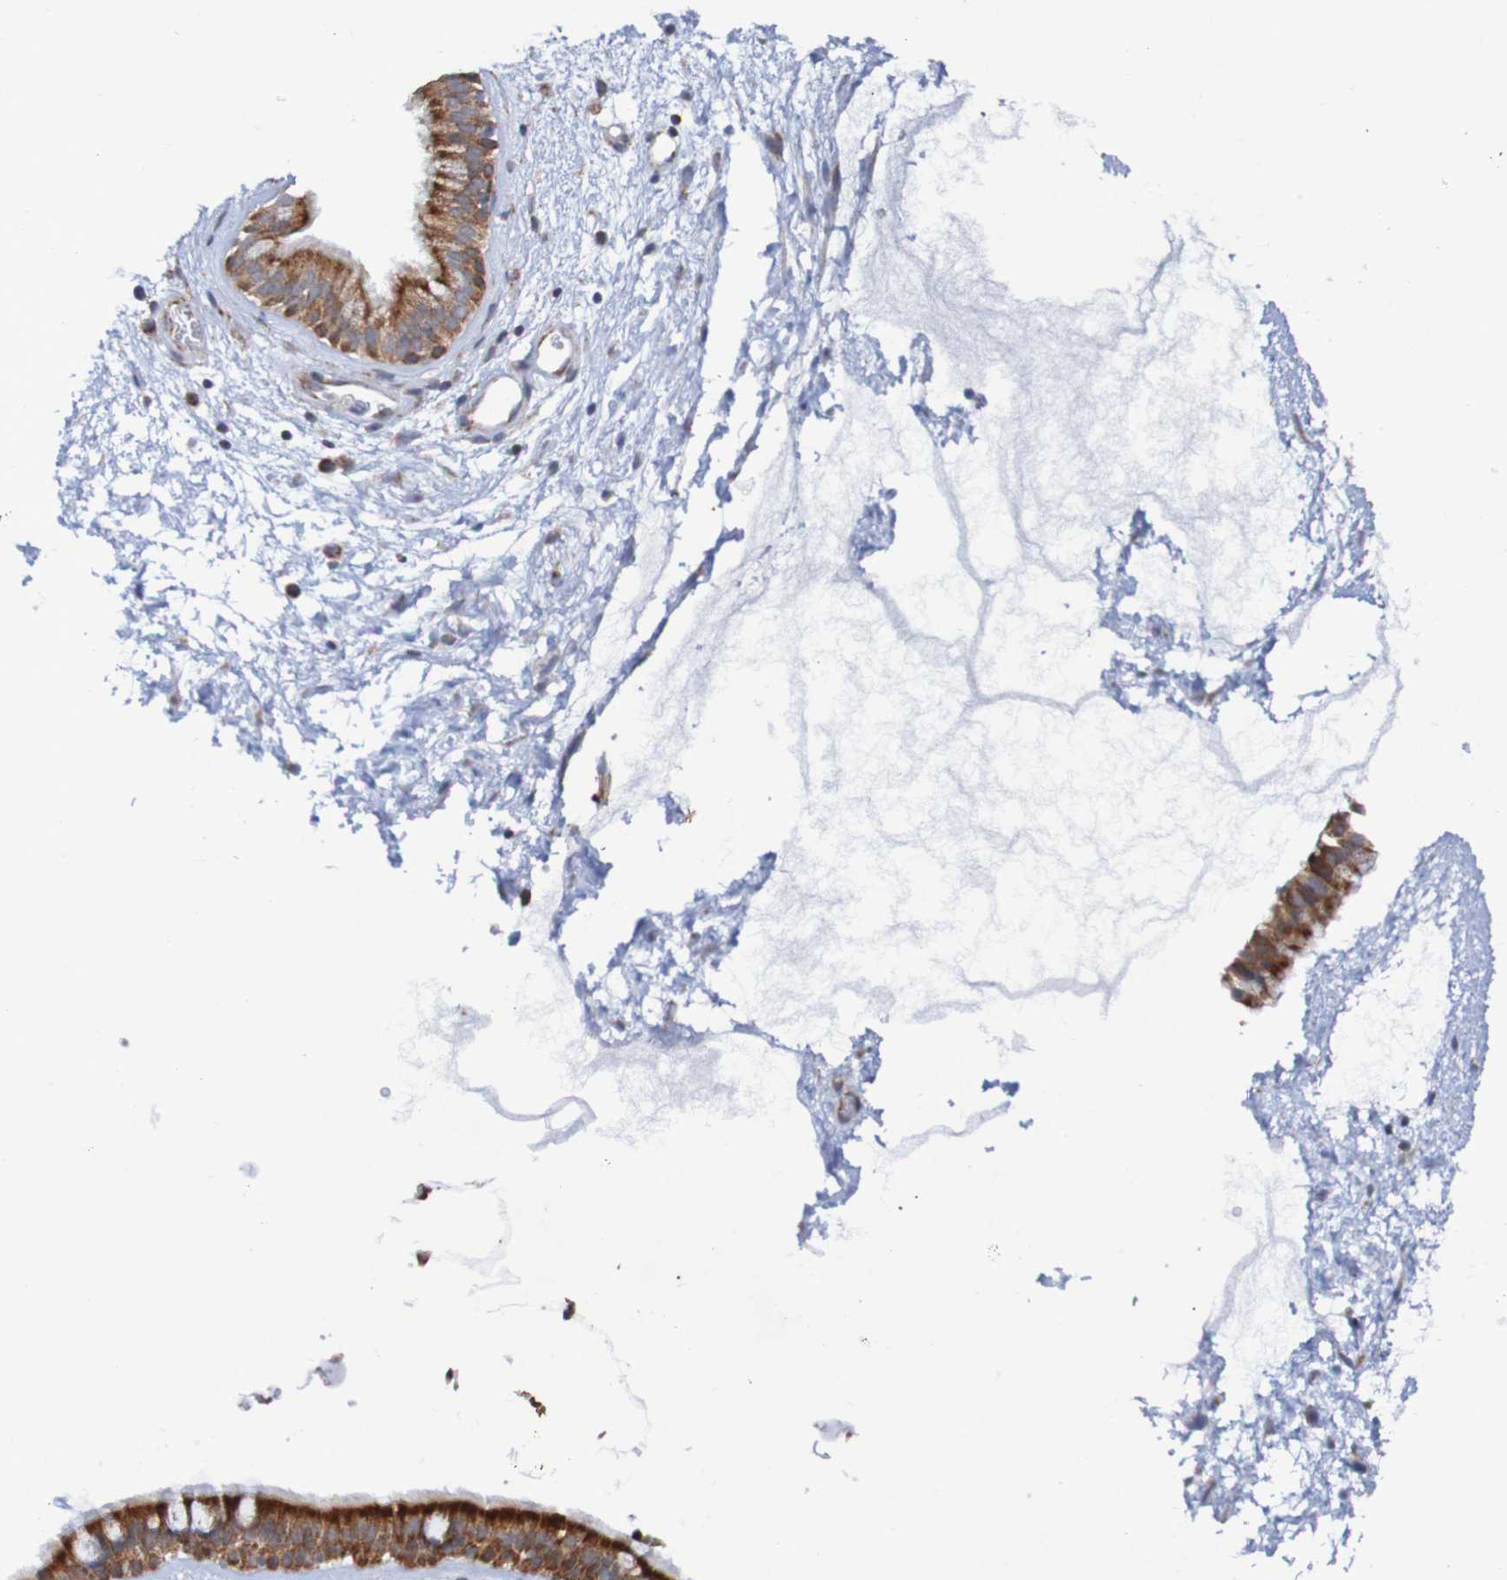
{"staining": {"intensity": "strong", "quantity": ">75%", "location": "cytoplasmic/membranous"}, "tissue": "nasopharynx", "cell_type": "Respiratory epithelial cells", "image_type": "normal", "snomed": [{"axis": "morphology", "description": "Normal tissue, NOS"}, {"axis": "morphology", "description": "Inflammation, NOS"}, {"axis": "topography", "description": "Nasopharynx"}], "caption": "Brown immunohistochemical staining in normal nasopharynx shows strong cytoplasmic/membranous positivity in about >75% of respiratory epithelial cells. Nuclei are stained in blue.", "gene": "DVL1", "patient": {"sex": "male", "age": 48}}